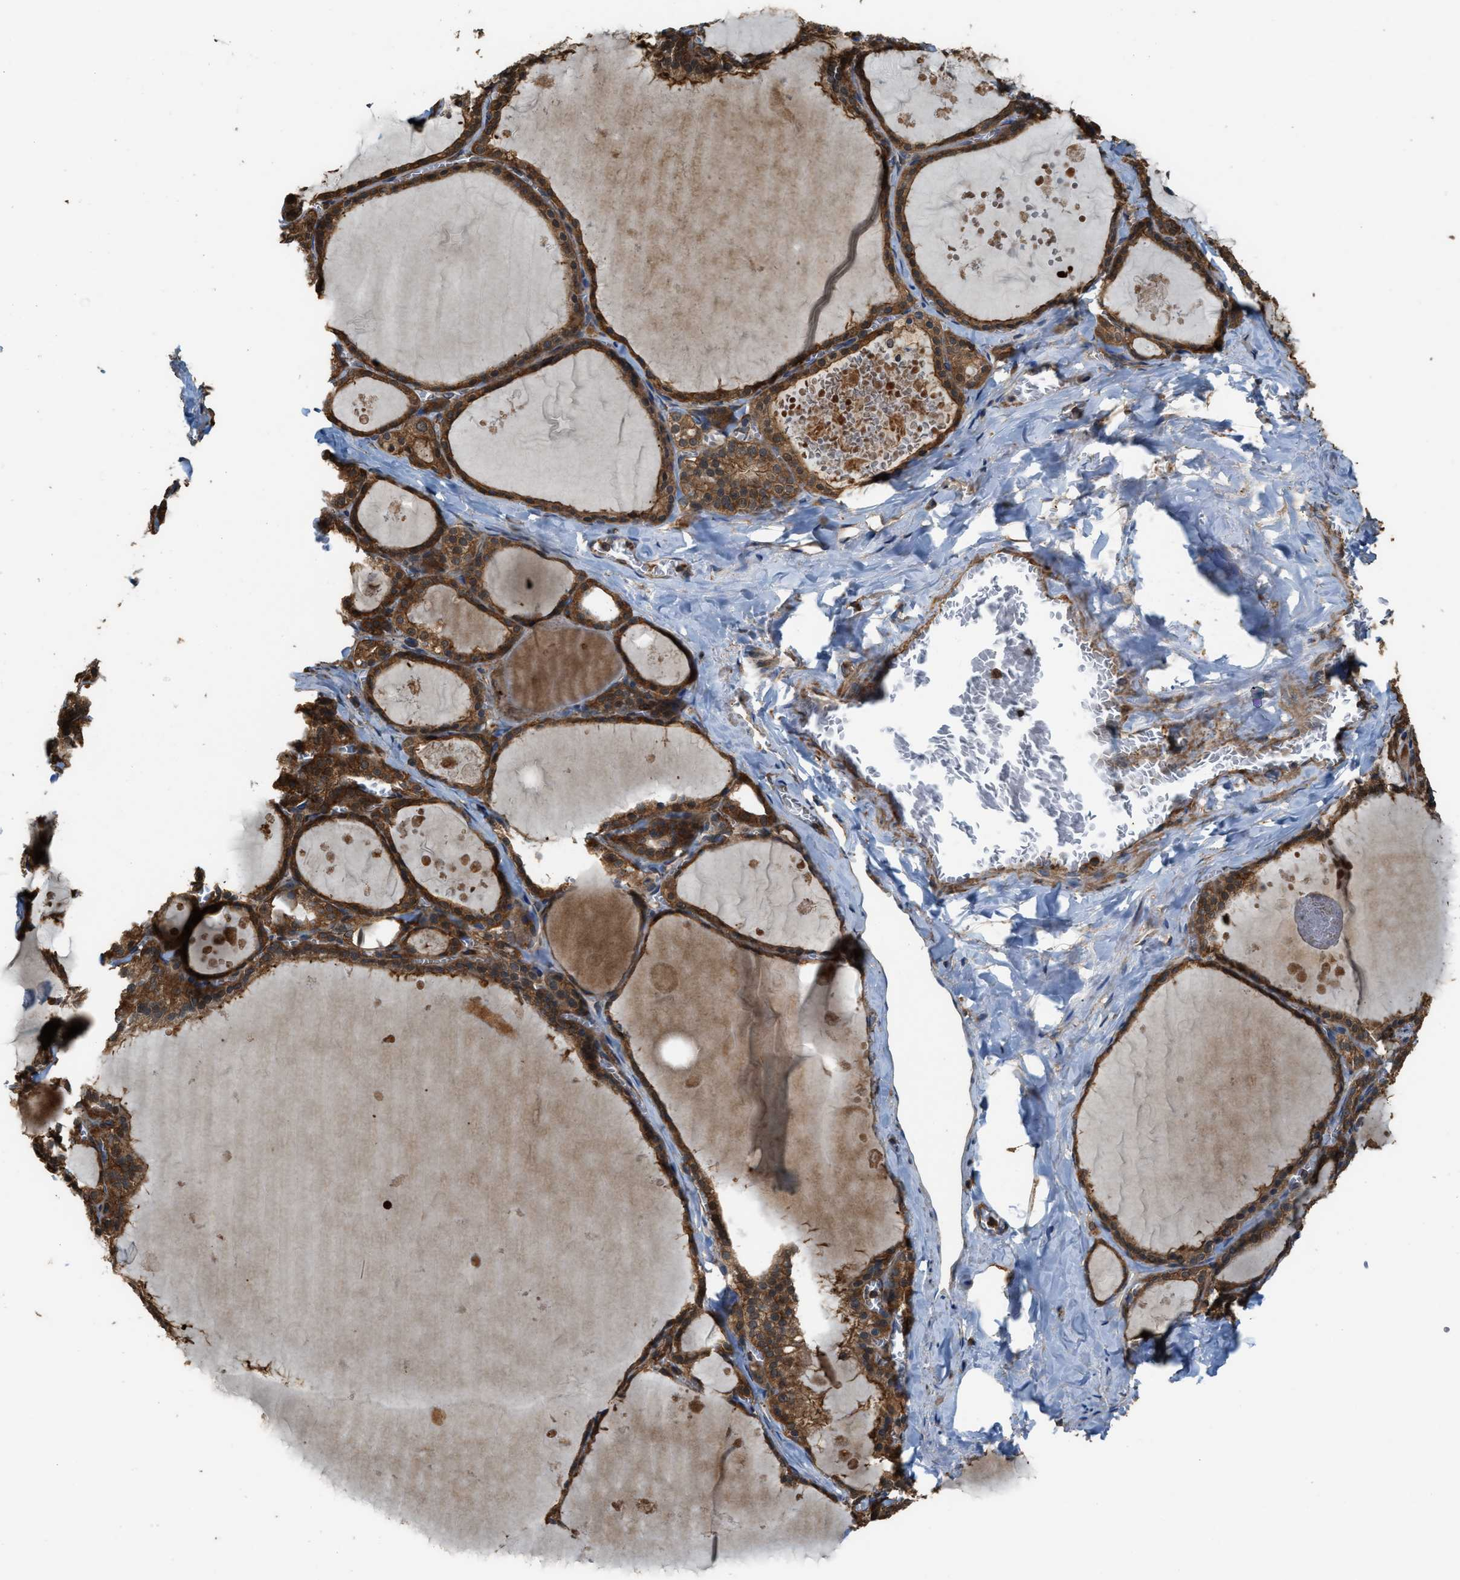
{"staining": {"intensity": "strong", "quantity": ">75%", "location": "cytoplasmic/membranous"}, "tissue": "thyroid gland", "cell_type": "Glandular cells", "image_type": "normal", "snomed": [{"axis": "morphology", "description": "Normal tissue, NOS"}, {"axis": "topography", "description": "Thyroid gland"}], "caption": "Normal thyroid gland was stained to show a protein in brown. There is high levels of strong cytoplasmic/membranous staining in about >75% of glandular cells. (IHC, brightfield microscopy, high magnification).", "gene": "ATIC", "patient": {"sex": "male", "age": 56}}